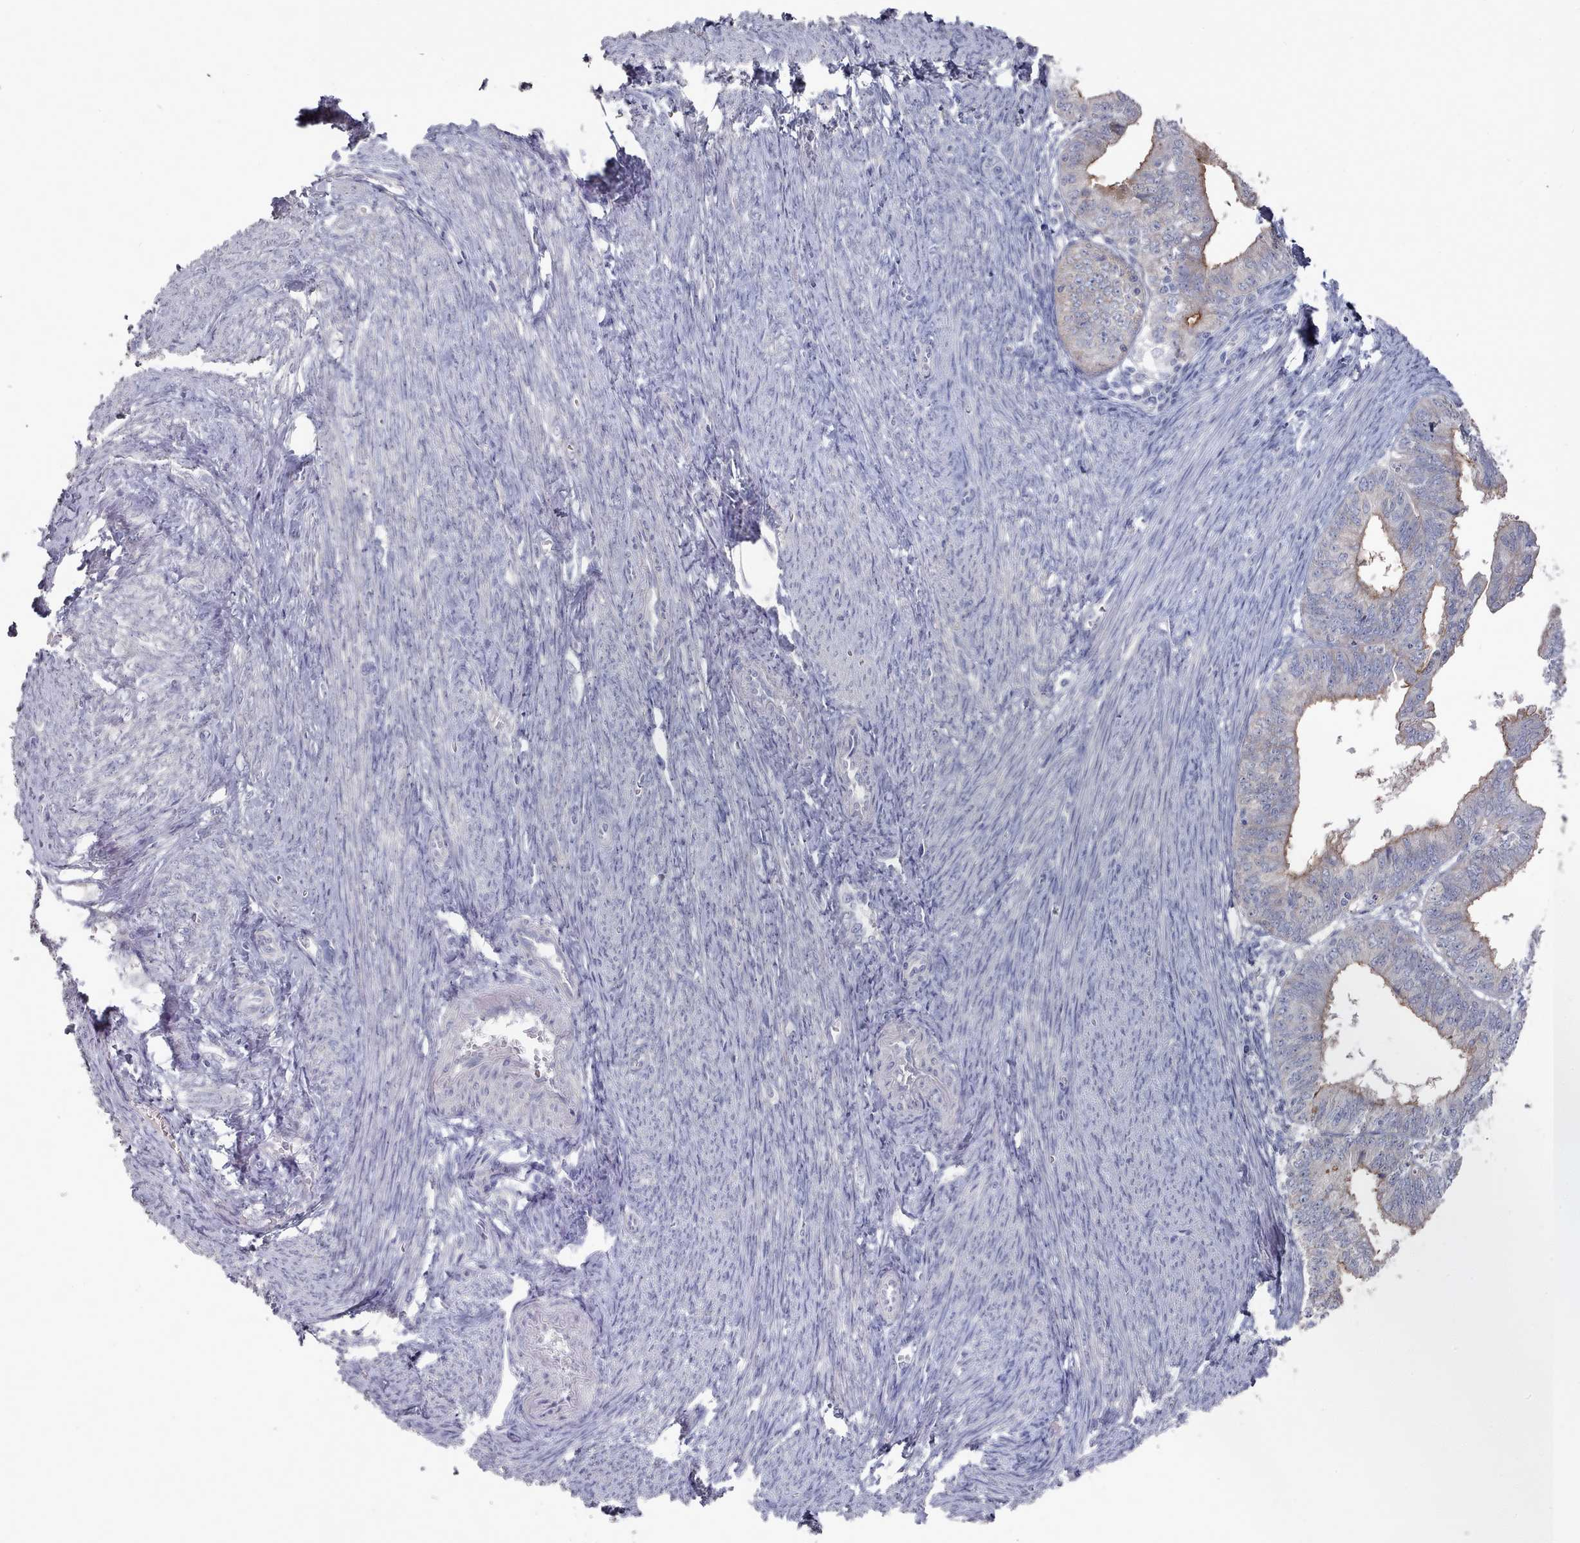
{"staining": {"intensity": "moderate", "quantity": "25%-75%", "location": "cytoplasmic/membranous"}, "tissue": "endometrial cancer", "cell_type": "Tumor cells", "image_type": "cancer", "snomed": [{"axis": "morphology", "description": "Adenocarcinoma, NOS"}, {"axis": "topography", "description": "Endometrium"}], "caption": "Protein expression analysis of human adenocarcinoma (endometrial) reveals moderate cytoplasmic/membranous positivity in about 25%-75% of tumor cells. (Brightfield microscopy of DAB IHC at high magnification).", "gene": "PROM2", "patient": {"sex": "female", "age": 56}}